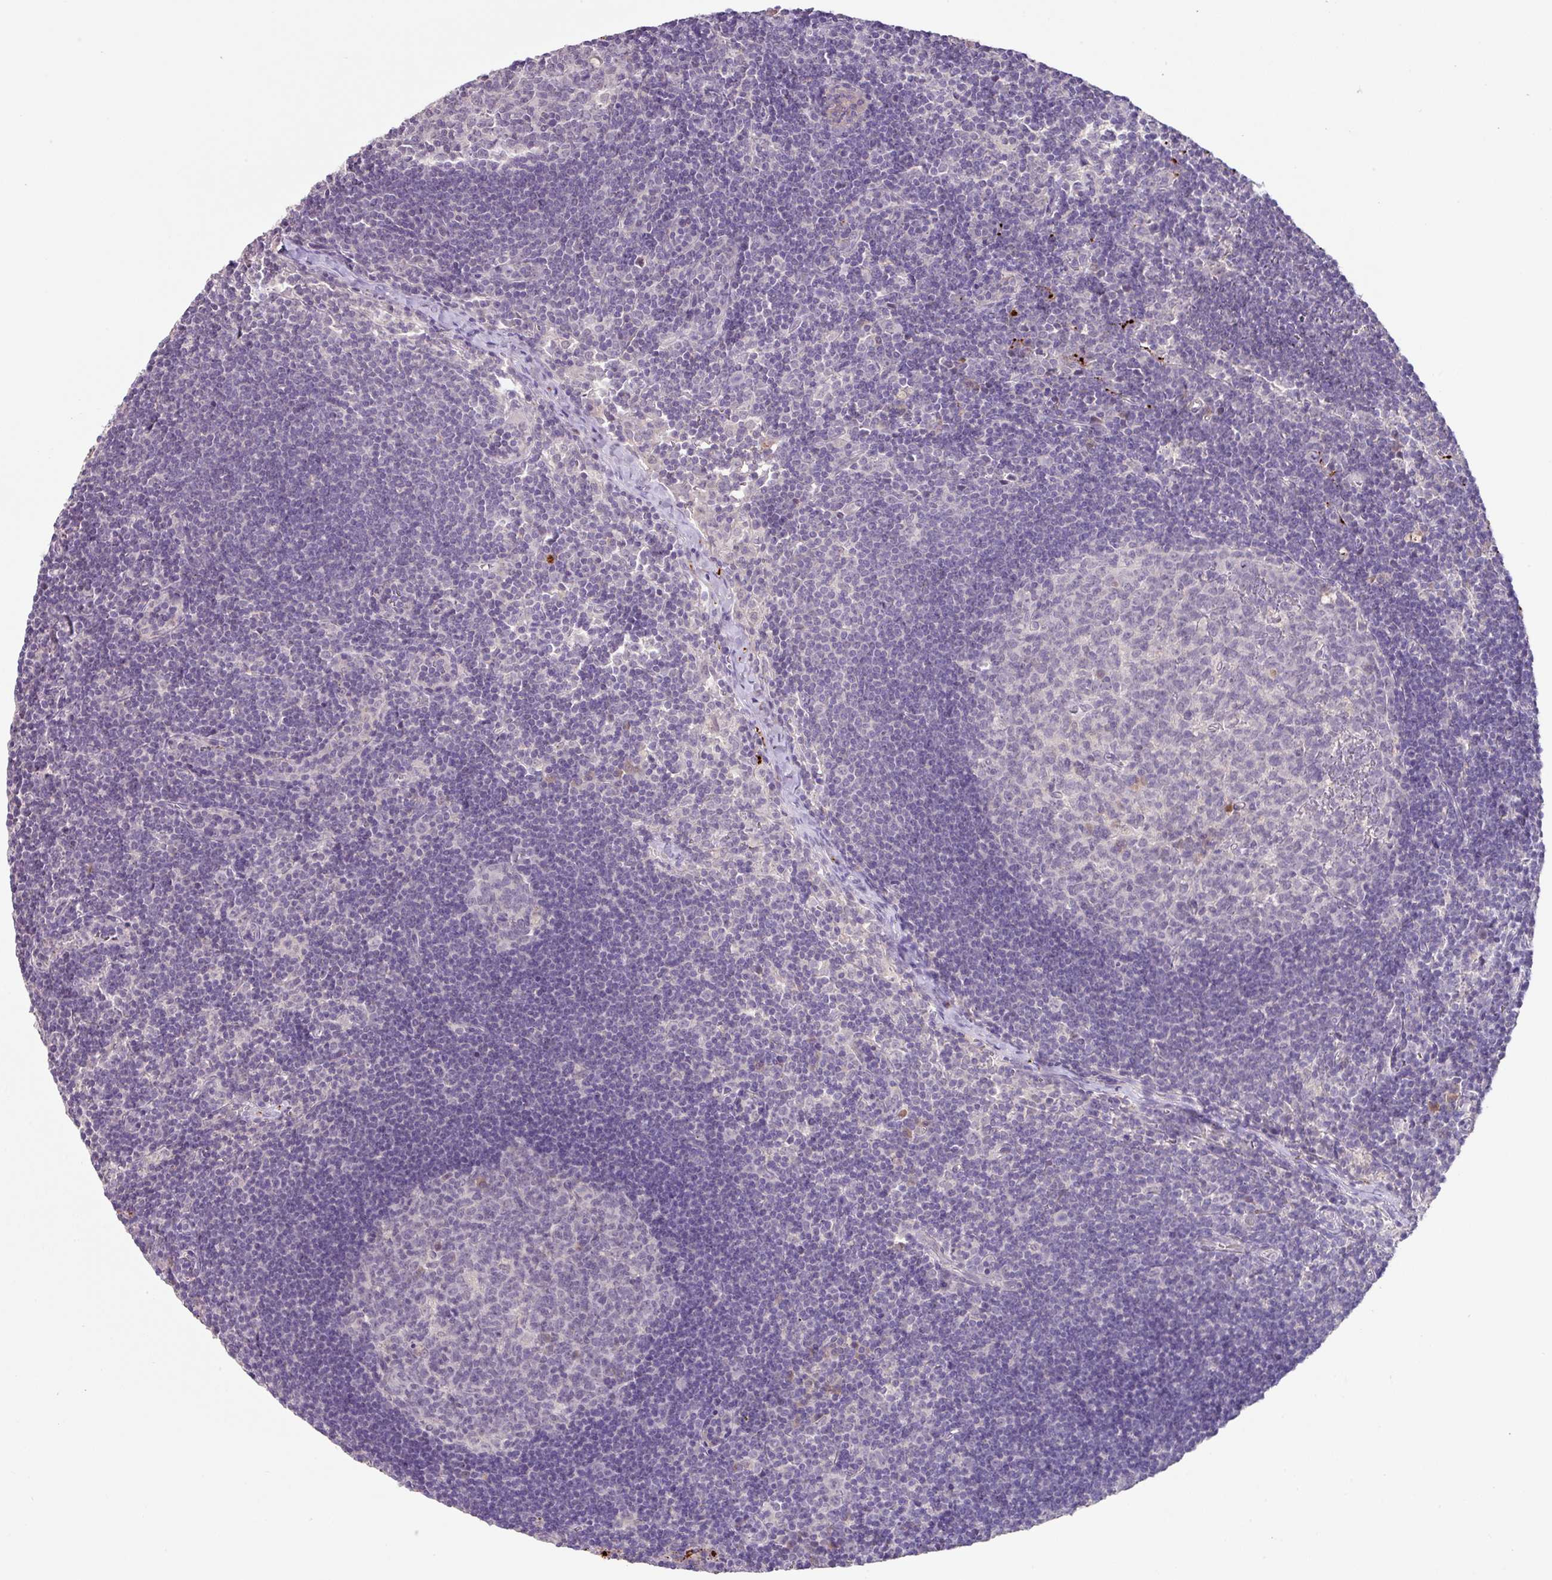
{"staining": {"intensity": "negative", "quantity": "none", "location": "none"}, "tissue": "lymph node", "cell_type": "Germinal center cells", "image_type": "normal", "snomed": [{"axis": "morphology", "description": "Normal tissue, NOS"}, {"axis": "topography", "description": "Lymph node"}], "caption": "Germinal center cells are negative for protein expression in benign human lymph node. The staining was performed using DAB to visualize the protein expression in brown, while the nuclei were stained in blue with hematoxylin (Magnification: 20x).", "gene": "PLEKHH3", "patient": {"sex": "female", "age": 29}}